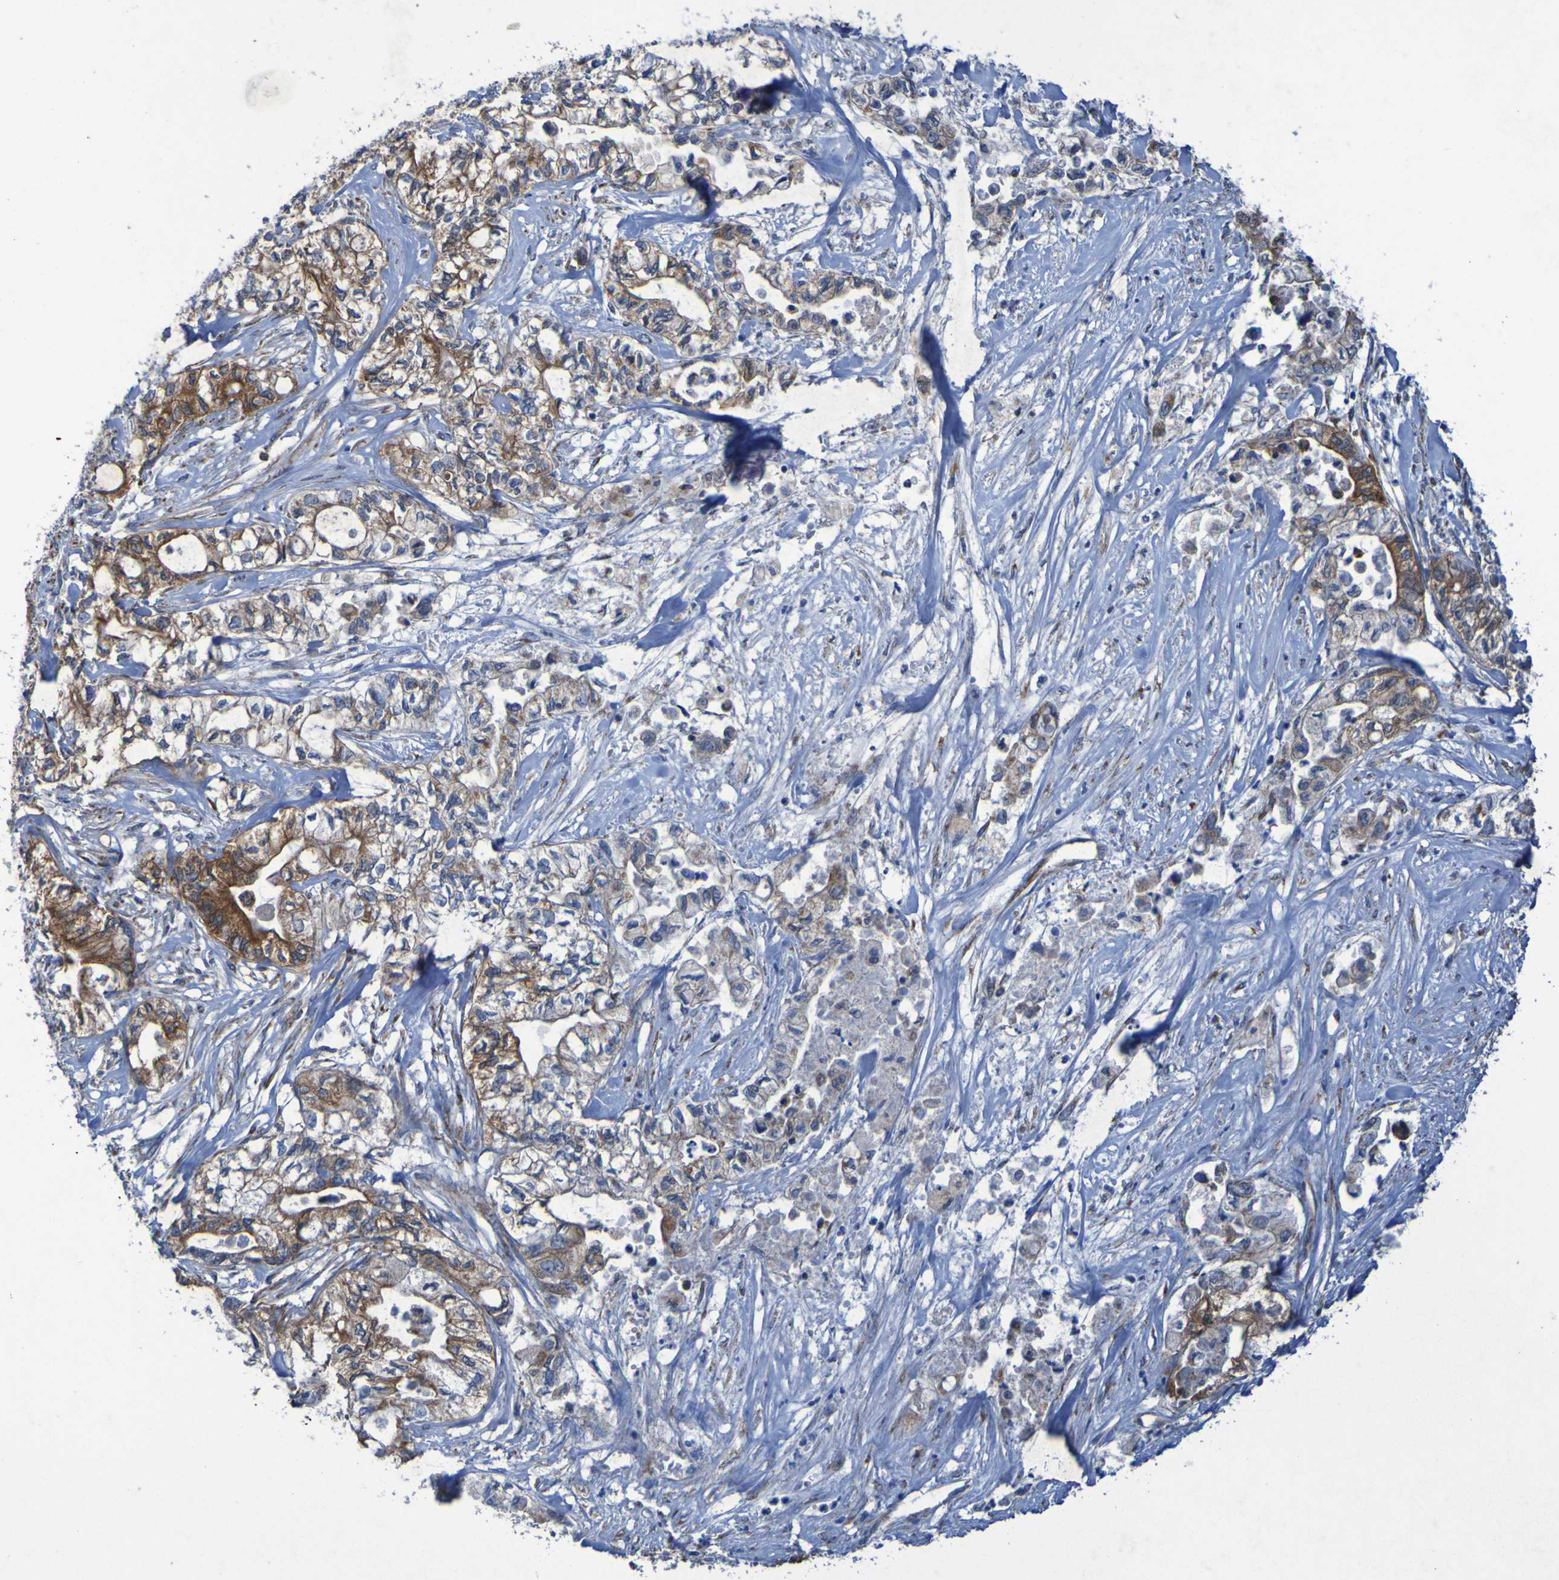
{"staining": {"intensity": "moderate", "quantity": ">75%", "location": "cytoplasmic/membranous"}, "tissue": "pancreatic cancer", "cell_type": "Tumor cells", "image_type": "cancer", "snomed": [{"axis": "morphology", "description": "Adenocarcinoma, NOS"}, {"axis": "topography", "description": "Pancreas"}], "caption": "The image displays a brown stain indicating the presence of a protein in the cytoplasmic/membranous of tumor cells in pancreatic cancer (adenocarcinoma).", "gene": "CCDC51", "patient": {"sex": "male", "age": 79}}